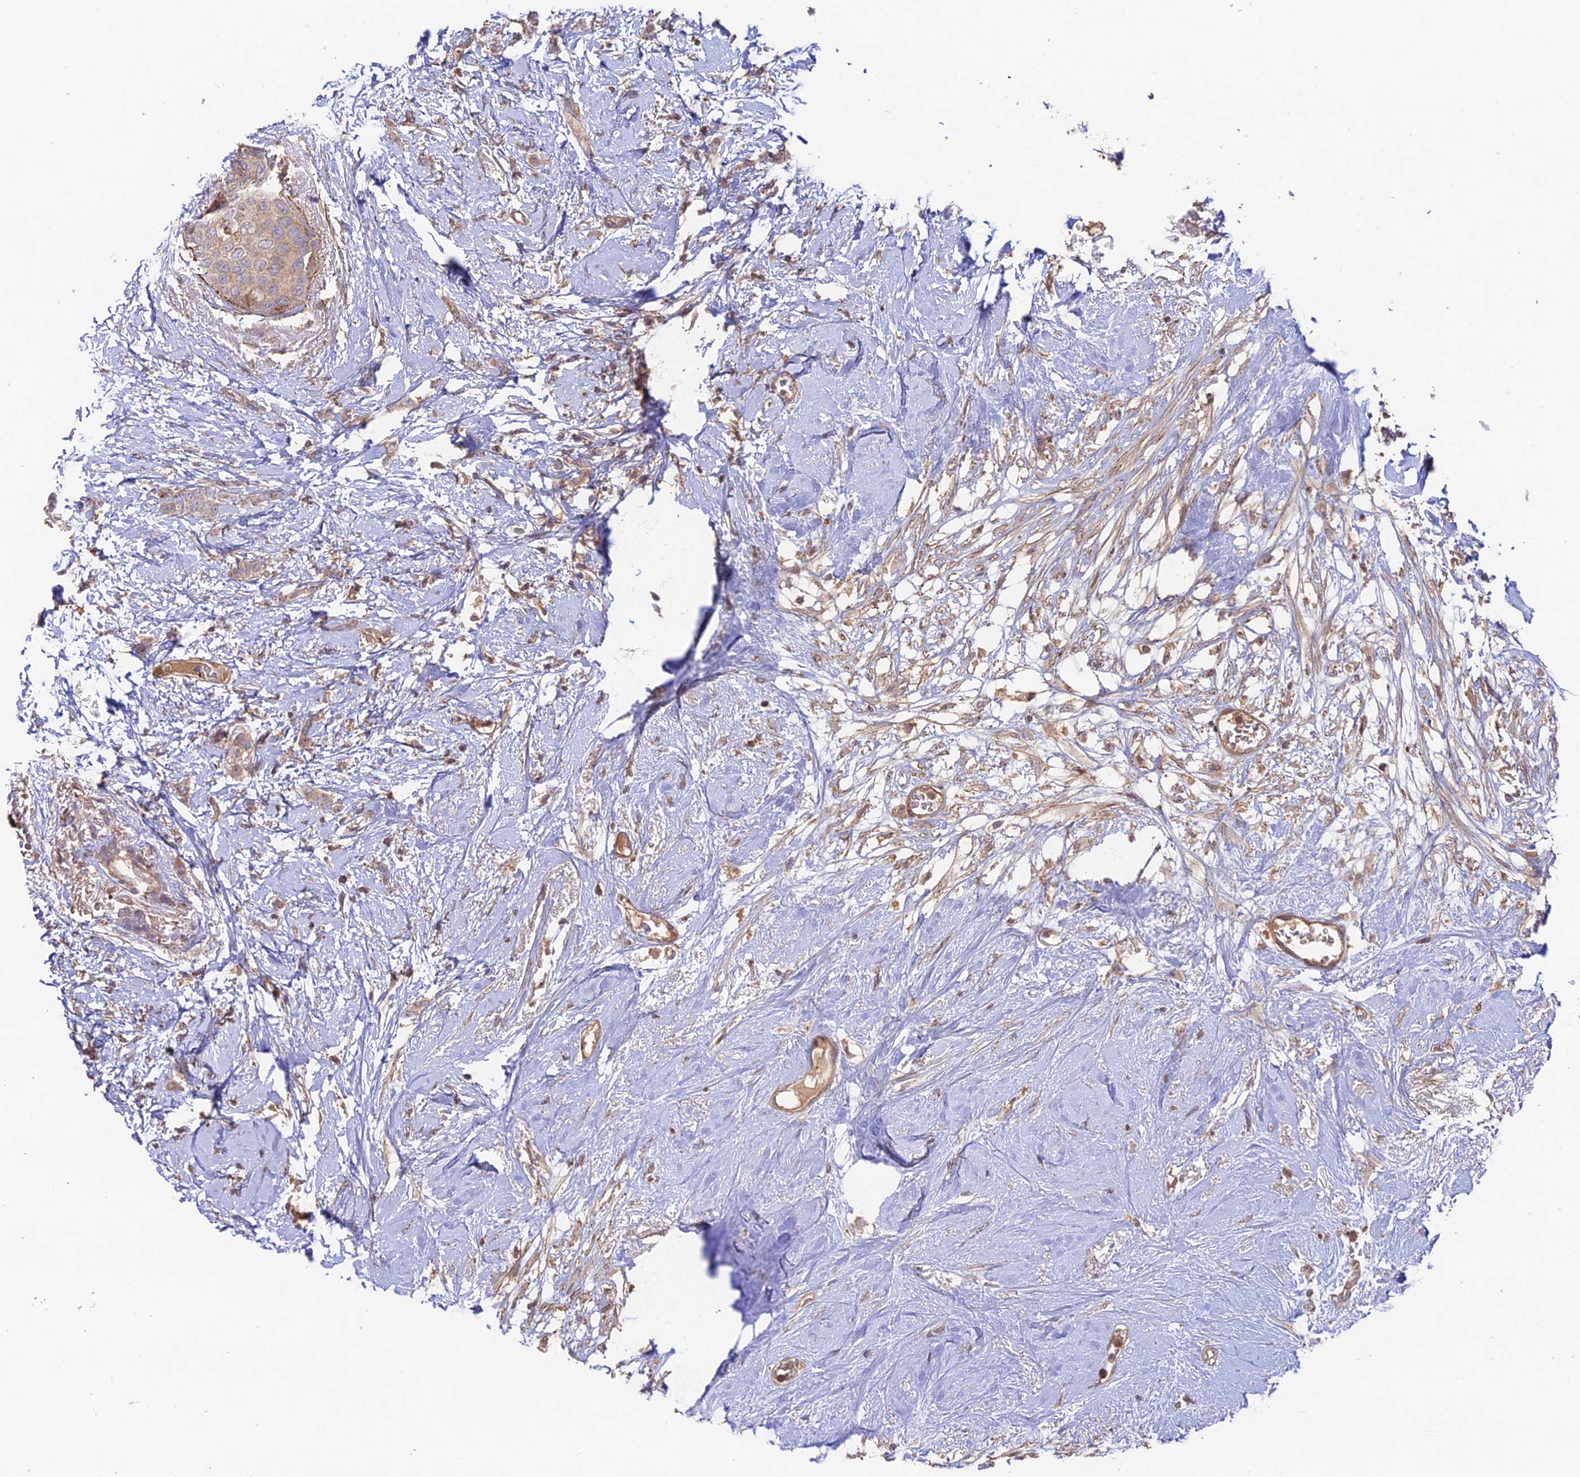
{"staining": {"intensity": "weak", "quantity": ">75%", "location": "cytoplasmic/membranous"}, "tissue": "breast cancer", "cell_type": "Tumor cells", "image_type": "cancer", "snomed": [{"axis": "morphology", "description": "Duct carcinoma"}, {"axis": "topography", "description": "Breast"}], "caption": "IHC histopathology image of neoplastic tissue: human breast invasive ductal carcinoma stained using immunohistochemistry (IHC) reveals low levels of weak protein expression localized specifically in the cytoplasmic/membranous of tumor cells, appearing as a cytoplasmic/membranous brown color.", "gene": "CLCF1", "patient": {"sex": "female", "age": 72}}